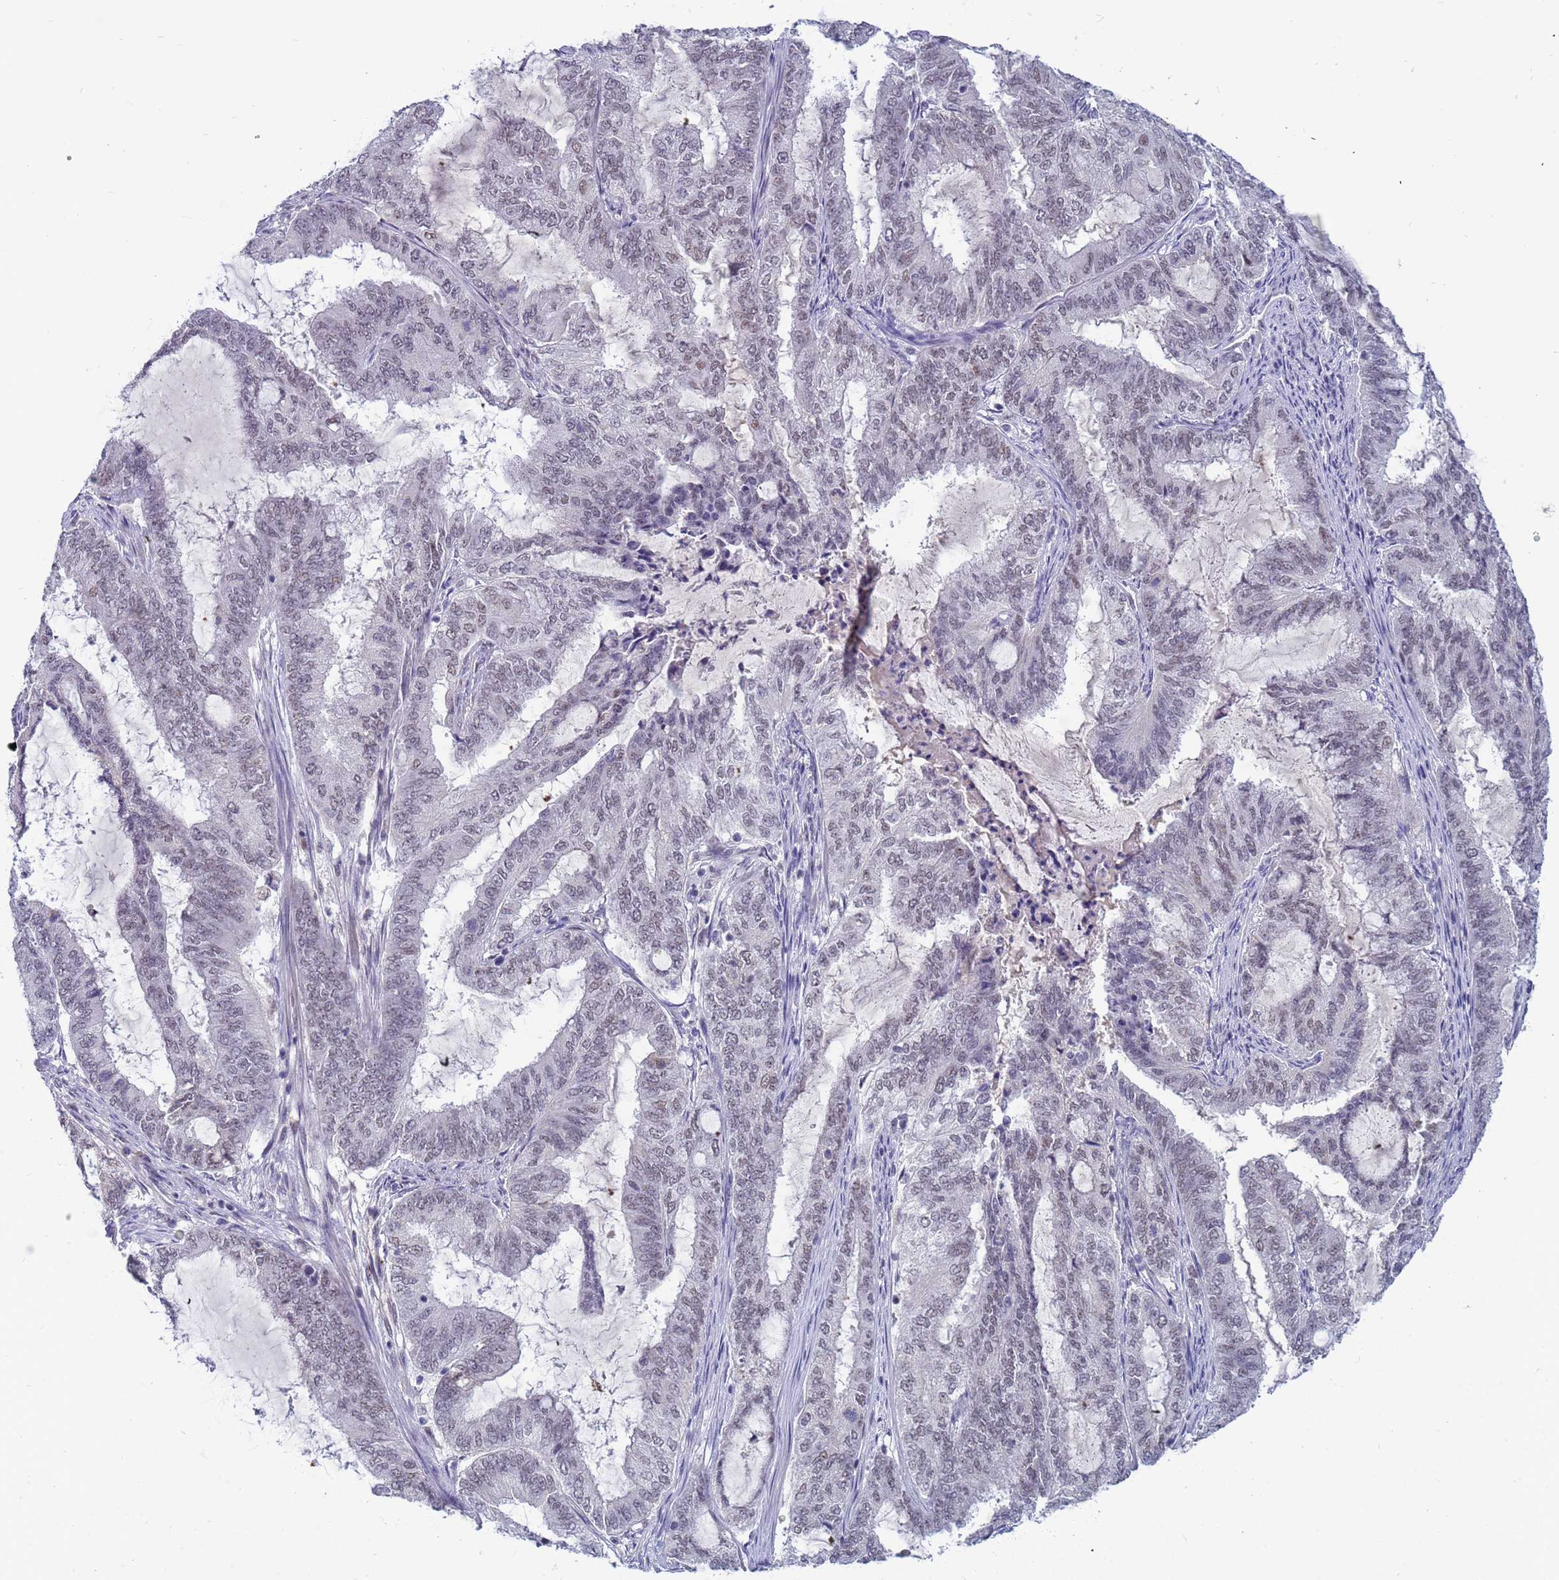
{"staining": {"intensity": "weak", "quantity": "25%-75%", "location": "nuclear"}, "tissue": "endometrial cancer", "cell_type": "Tumor cells", "image_type": "cancer", "snomed": [{"axis": "morphology", "description": "Adenocarcinoma, NOS"}, {"axis": "topography", "description": "Endometrium"}], "caption": "Protein expression analysis of endometrial cancer exhibits weak nuclear expression in about 25%-75% of tumor cells.", "gene": "CXorf65", "patient": {"sex": "female", "age": 51}}